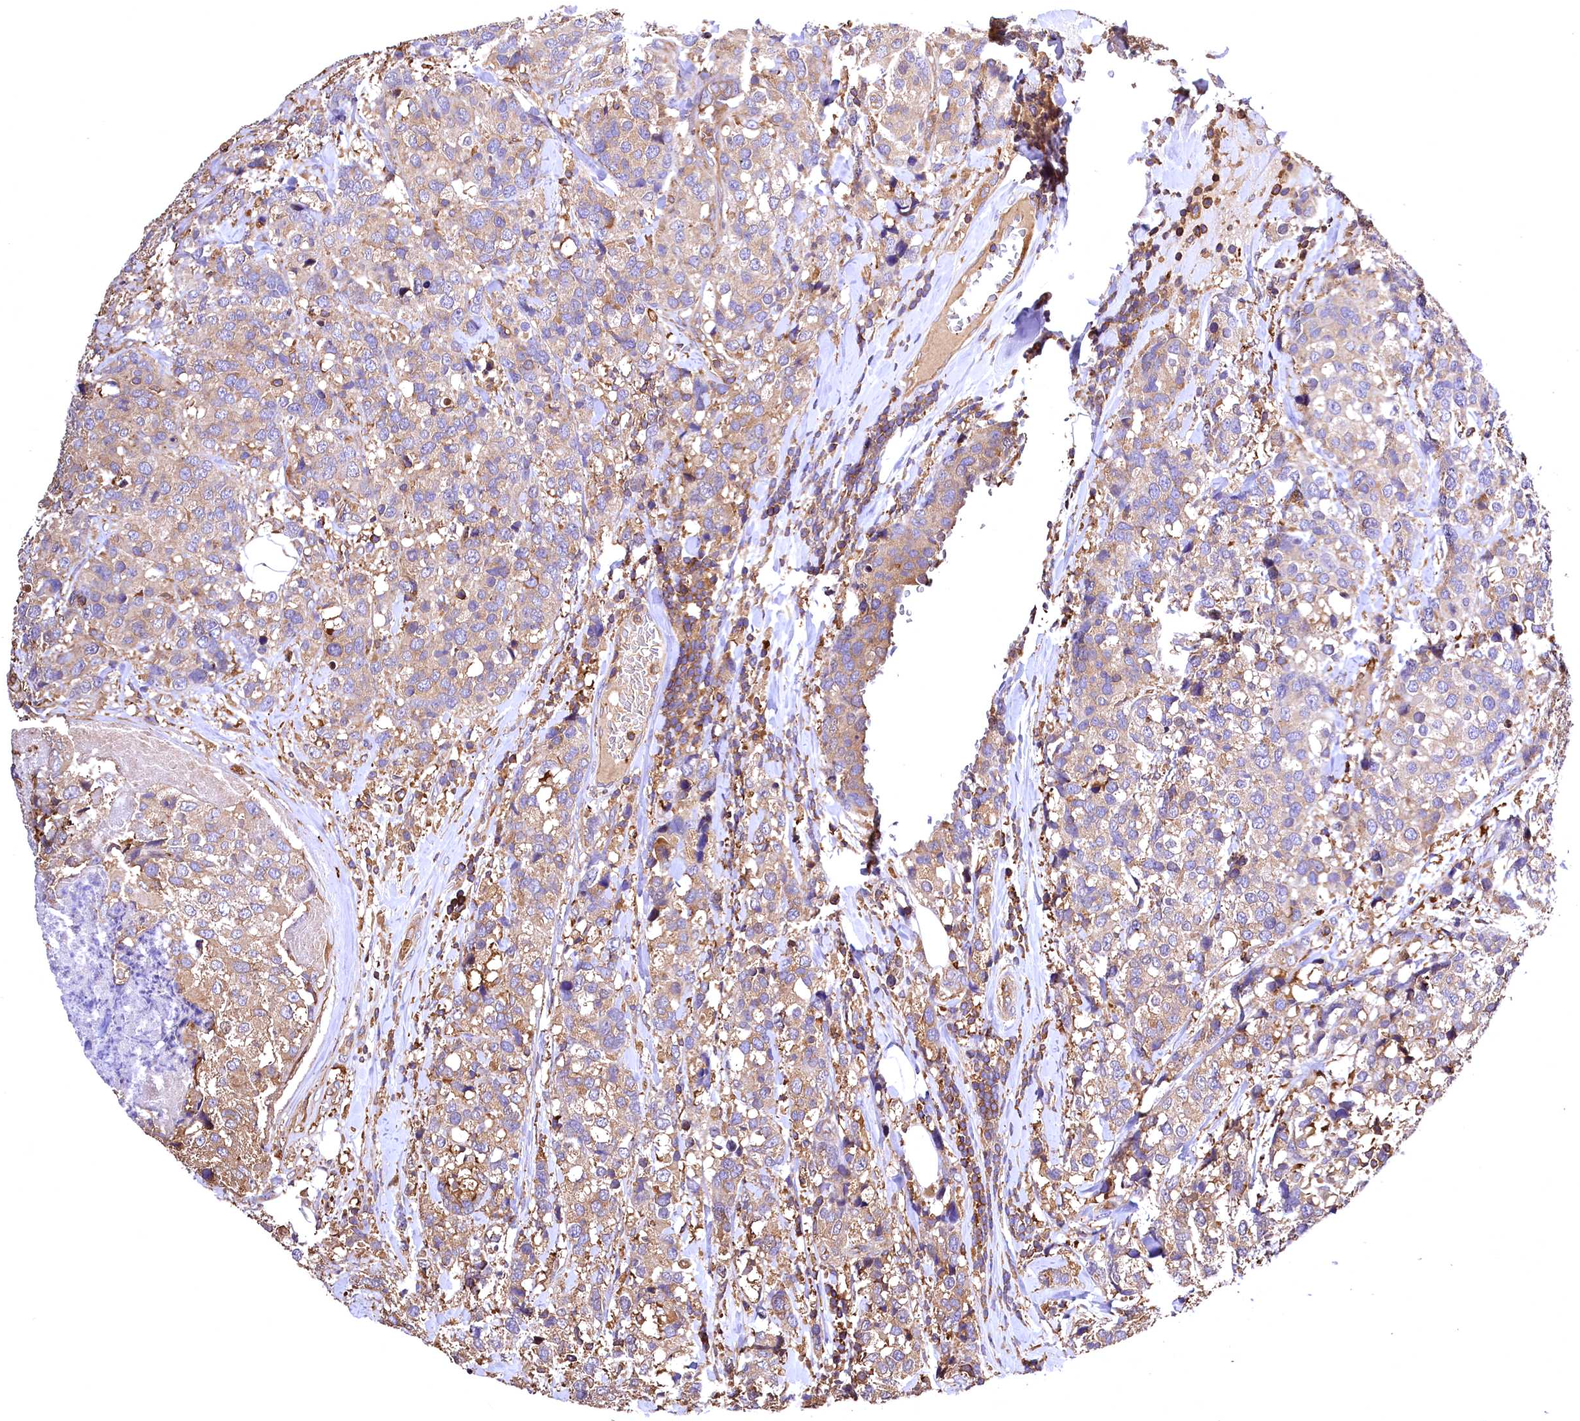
{"staining": {"intensity": "weak", "quantity": "25%-75%", "location": "cytoplasmic/membranous"}, "tissue": "breast cancer", "cell_type": "Tumor cells", "image_type": "cancer", "snomed": [{"axis": "morphology", "description": "Lobular carcinoma"}, {"axis": "topography", "description": "Breast"}], "caption": "Tumor cells exhibit weak cytoplasmic/membranous staining in about 25%-75% of cells in breast cancer.", "gene": "RARS2", "patient": {"sex": "female", "age": 59}}